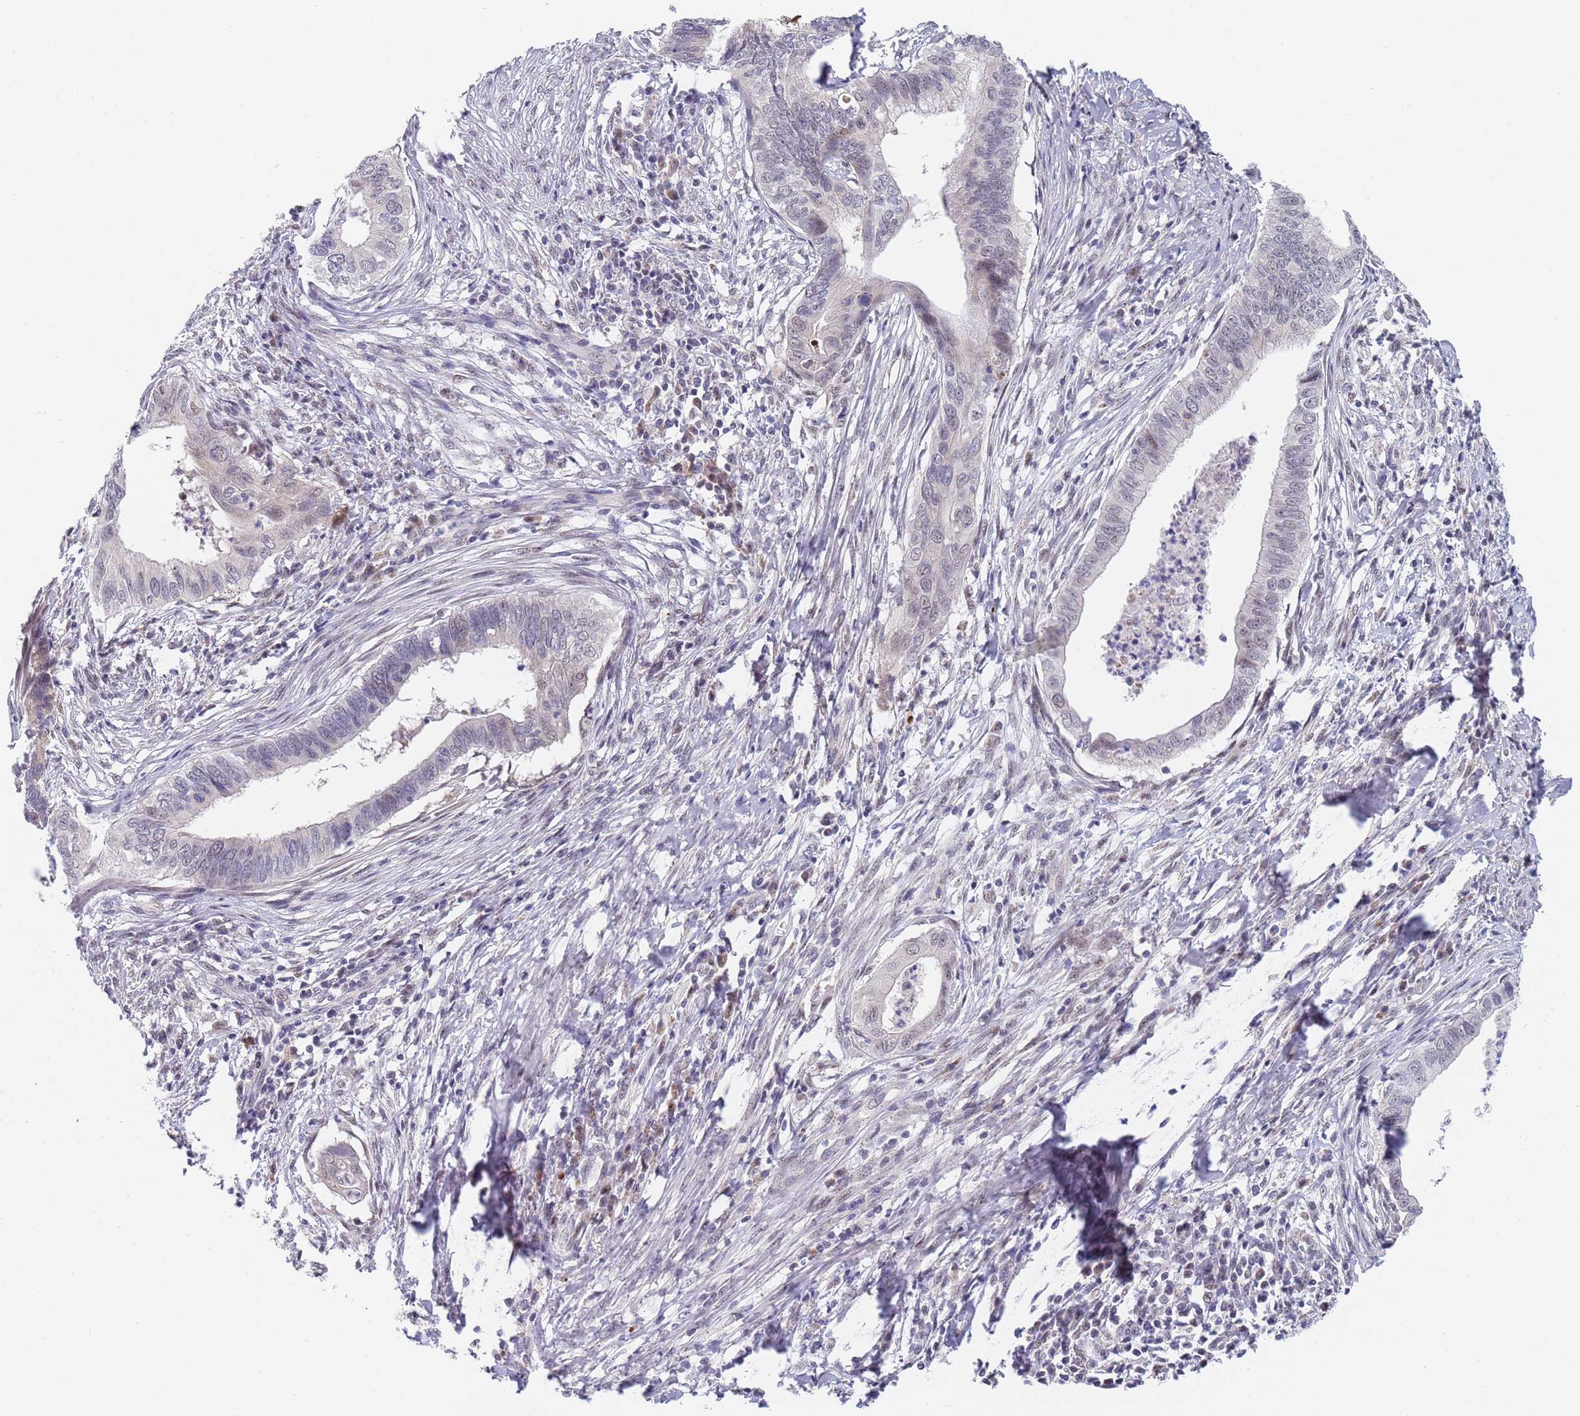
{"staining": {"intensity": "negative", "quantity": "none", "location": "none"}, "tissue": "cervical cancer", "cell_type": "Tumor cells", "image_type": "cancer", "snomed": [{"axis": "morphology", "description": "Adenocarcinoma, NOS"}, {"axis": "topography", "description": "Cervix"}], "caption": "A histopathology image of human adenocarcinoma (cervical) is negative for staining in tumor cells. Nuclei are stained in blue.", "gene": "PLCL2", "patient": {"sex": "female", "age": 42}}